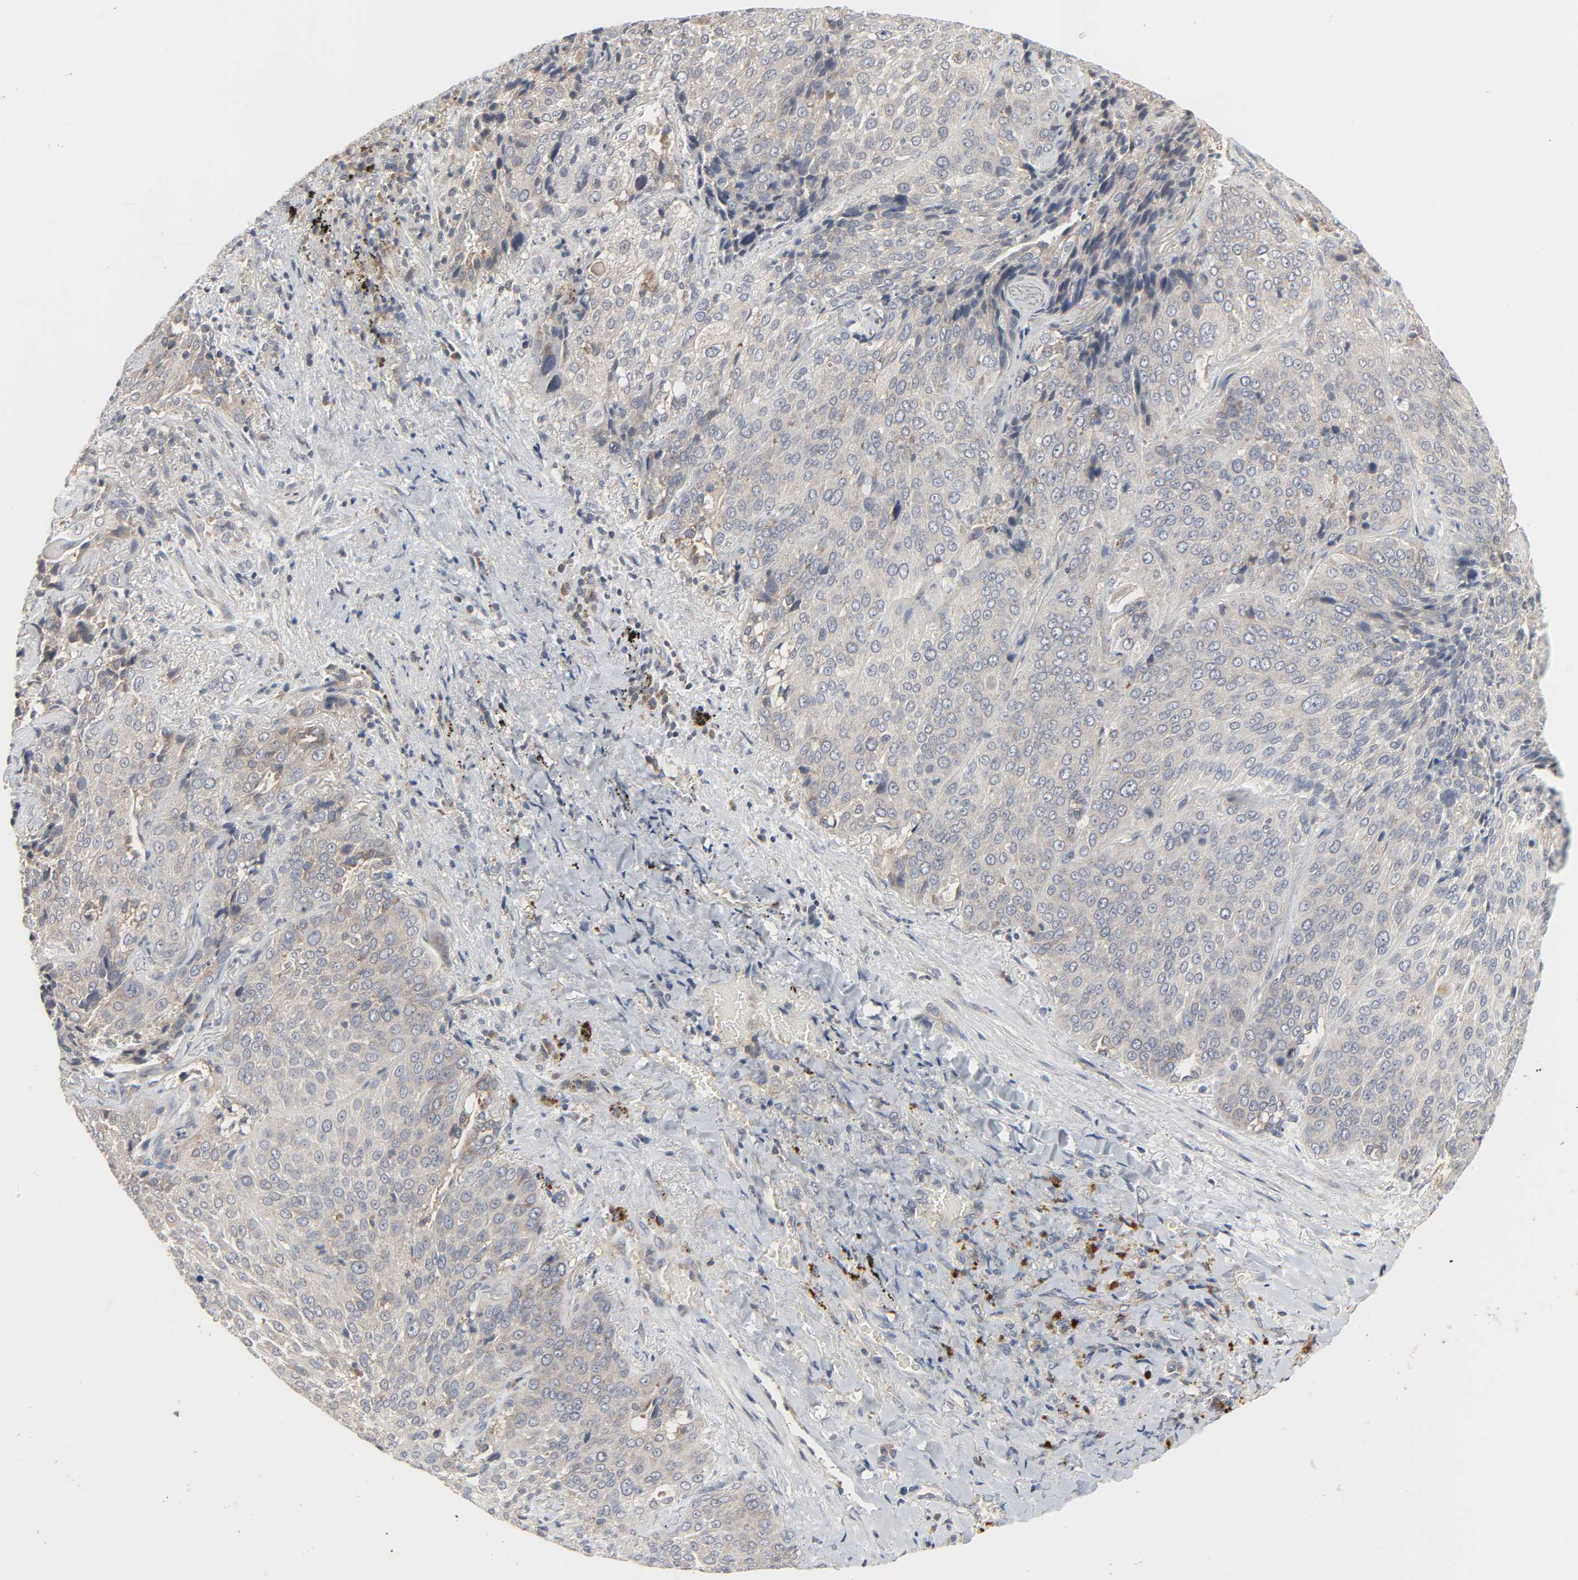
{"staining": {"intensity": "moderate", "quantity": "25%-75%", "location": "cytoplasmic/membranous"}, "tissue": "lung cancer", "cell_type": "Tumor cells", "image_type": "cancer", "snomed": [{"axis": "morphology", "description": "Squamous cell carcinoma, NOS"}, {"axis": "topography", "description": "Lung"}], "caption": "Immunohistochemistry of human lung squamous cell carcinoma demonstrates medium levels of moderate cytoplasmic/membranous staining in approximately 25%-75% of tumor cells.", "gene": "CLIP1", "patient": {"sex": "male", "age": 54}}